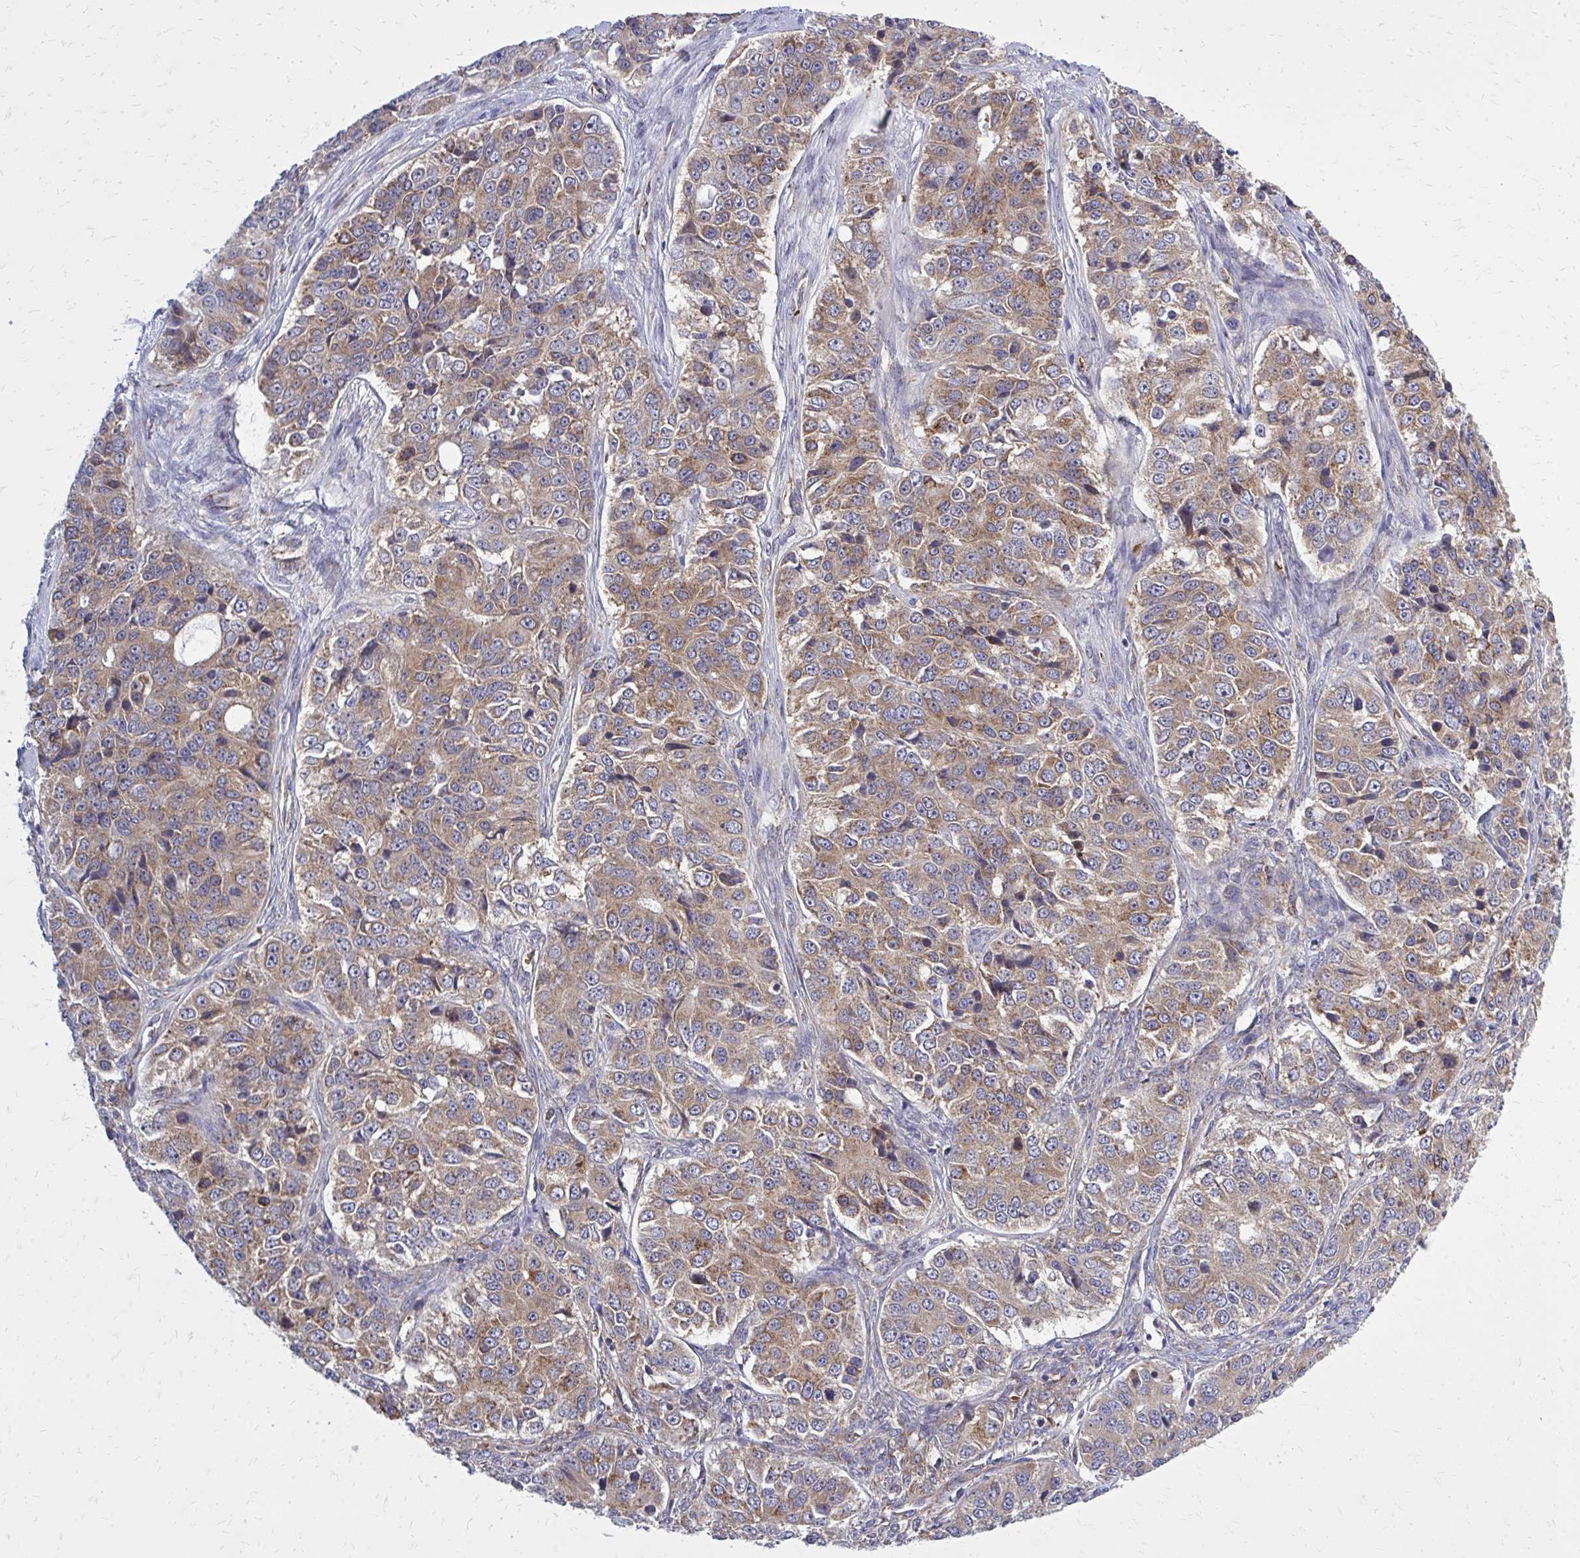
{"staining": {"intensity": "moderate", "quantity": "<25%", "location": "cytoplasmic/membranous"}, "tissue": "ovarian cancer", "cell_type": "Tumor cells", "image_type": "cancer", "snomed": [{"axis": "morphology", "description": "Carcinoma, endometroid"}, {"axis": "topography", "description": "Ovary"}], "caption": "DAB immunohistochemical staining of ovarian cancer (endometroid carcinoma) shows moderate cytoplasmic/membranous protein expression in approximately <25% of tumor cells.", "gene": "PDK4", "patient": {"sex": "female", "age": 51}}